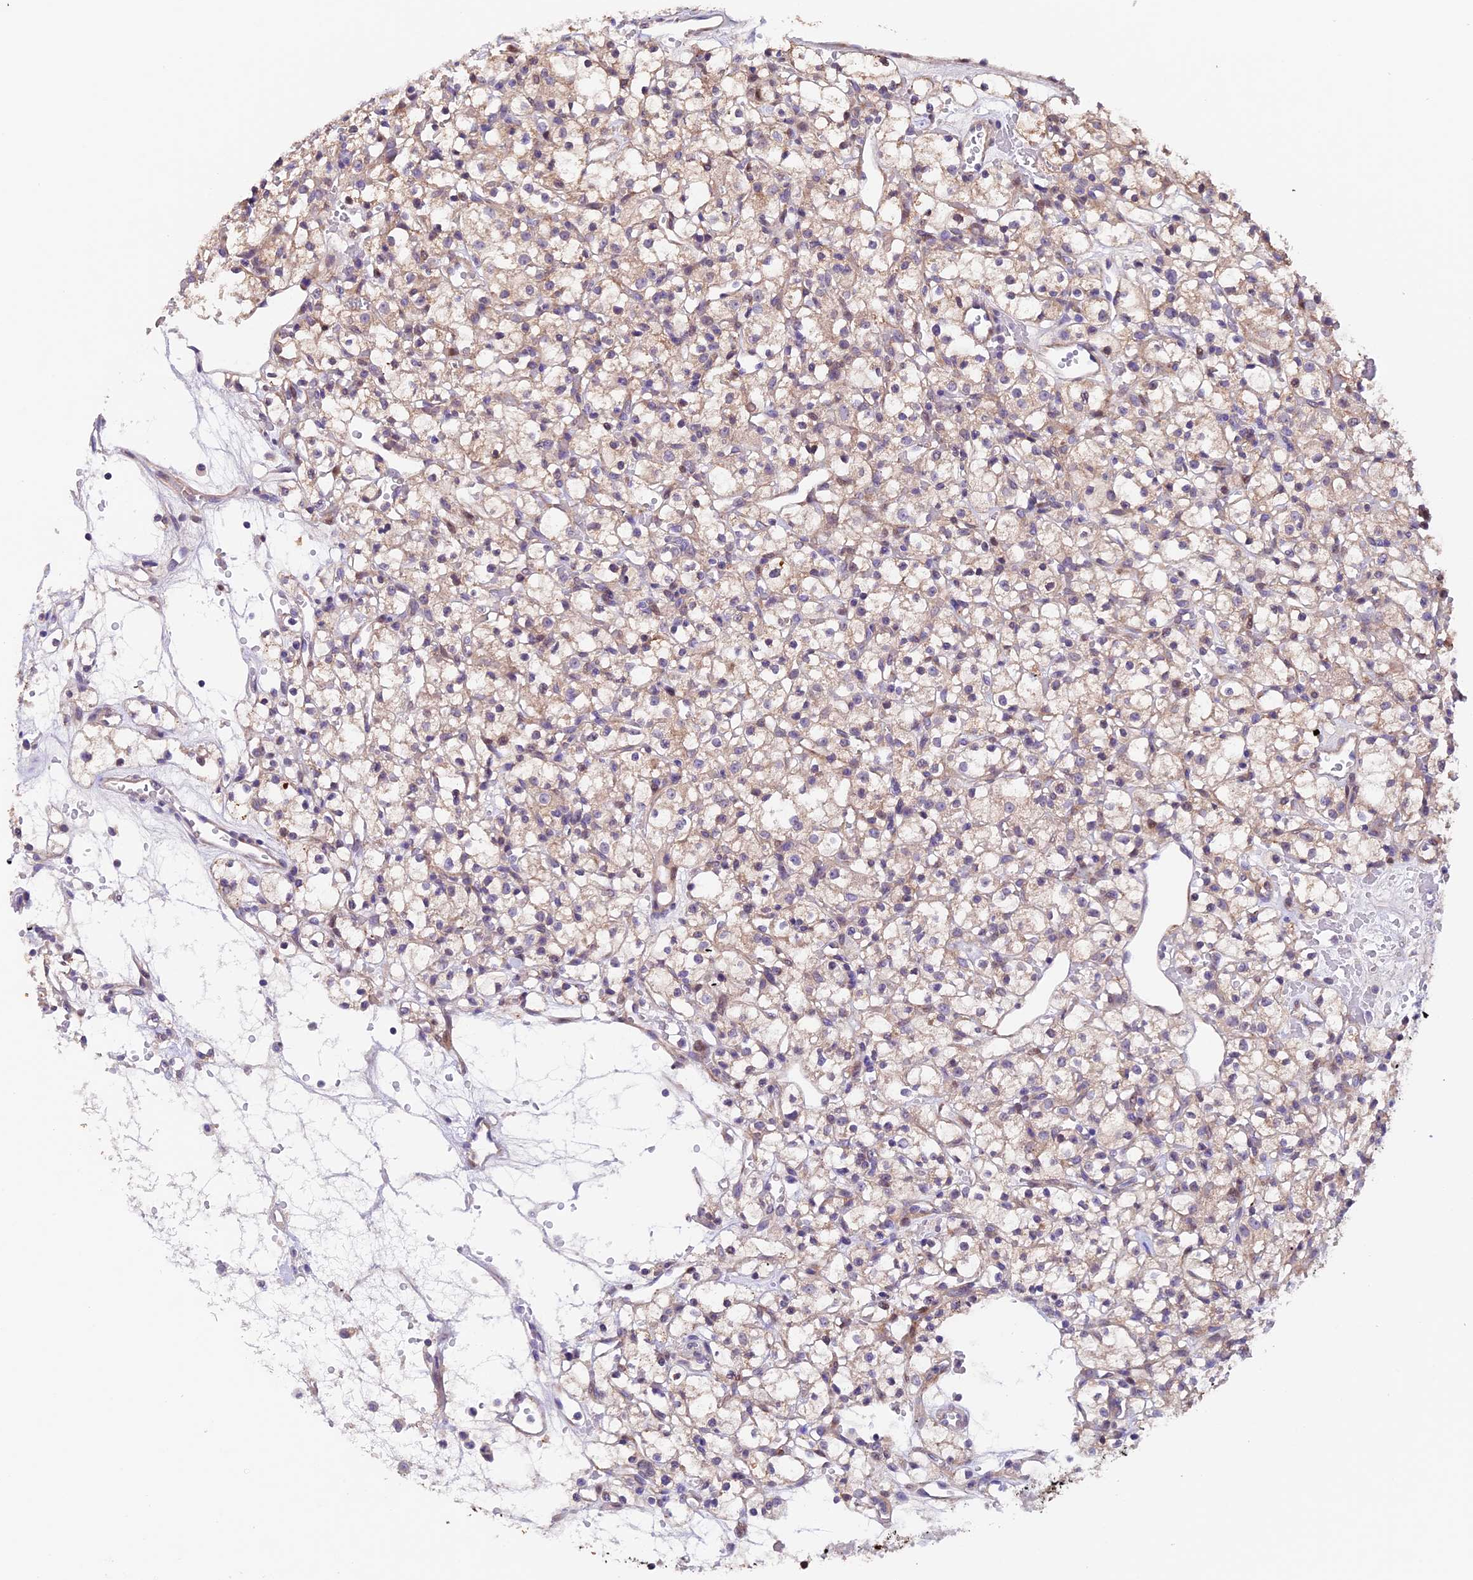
{"staining": {"intensity": "weak", "quantity": ">75%", "location": "cytoplasmic/membranous"}, "tissue": "renal cancer", "cell_type": "Tumor cells", "image_type": "cancer", "snomed": [{"axis": "morphology", "description": "Adenocarcinoma, NOS"}, {"axis": "topography", "description": "Kidney"}], "caption": "Immunohistochemistry (IHC) (DAB) staining of adenocarcinoma (renal) displays weak cytoplasmic/membranous protein staining in about >75% of tumor cells. The staining is performed using DAB brown chromogen to label protein expression. The nuclei are counter-stained blue using hematoxylin.", "gene": "NCK2", "patient": {"sex": "female", "age": 59}}